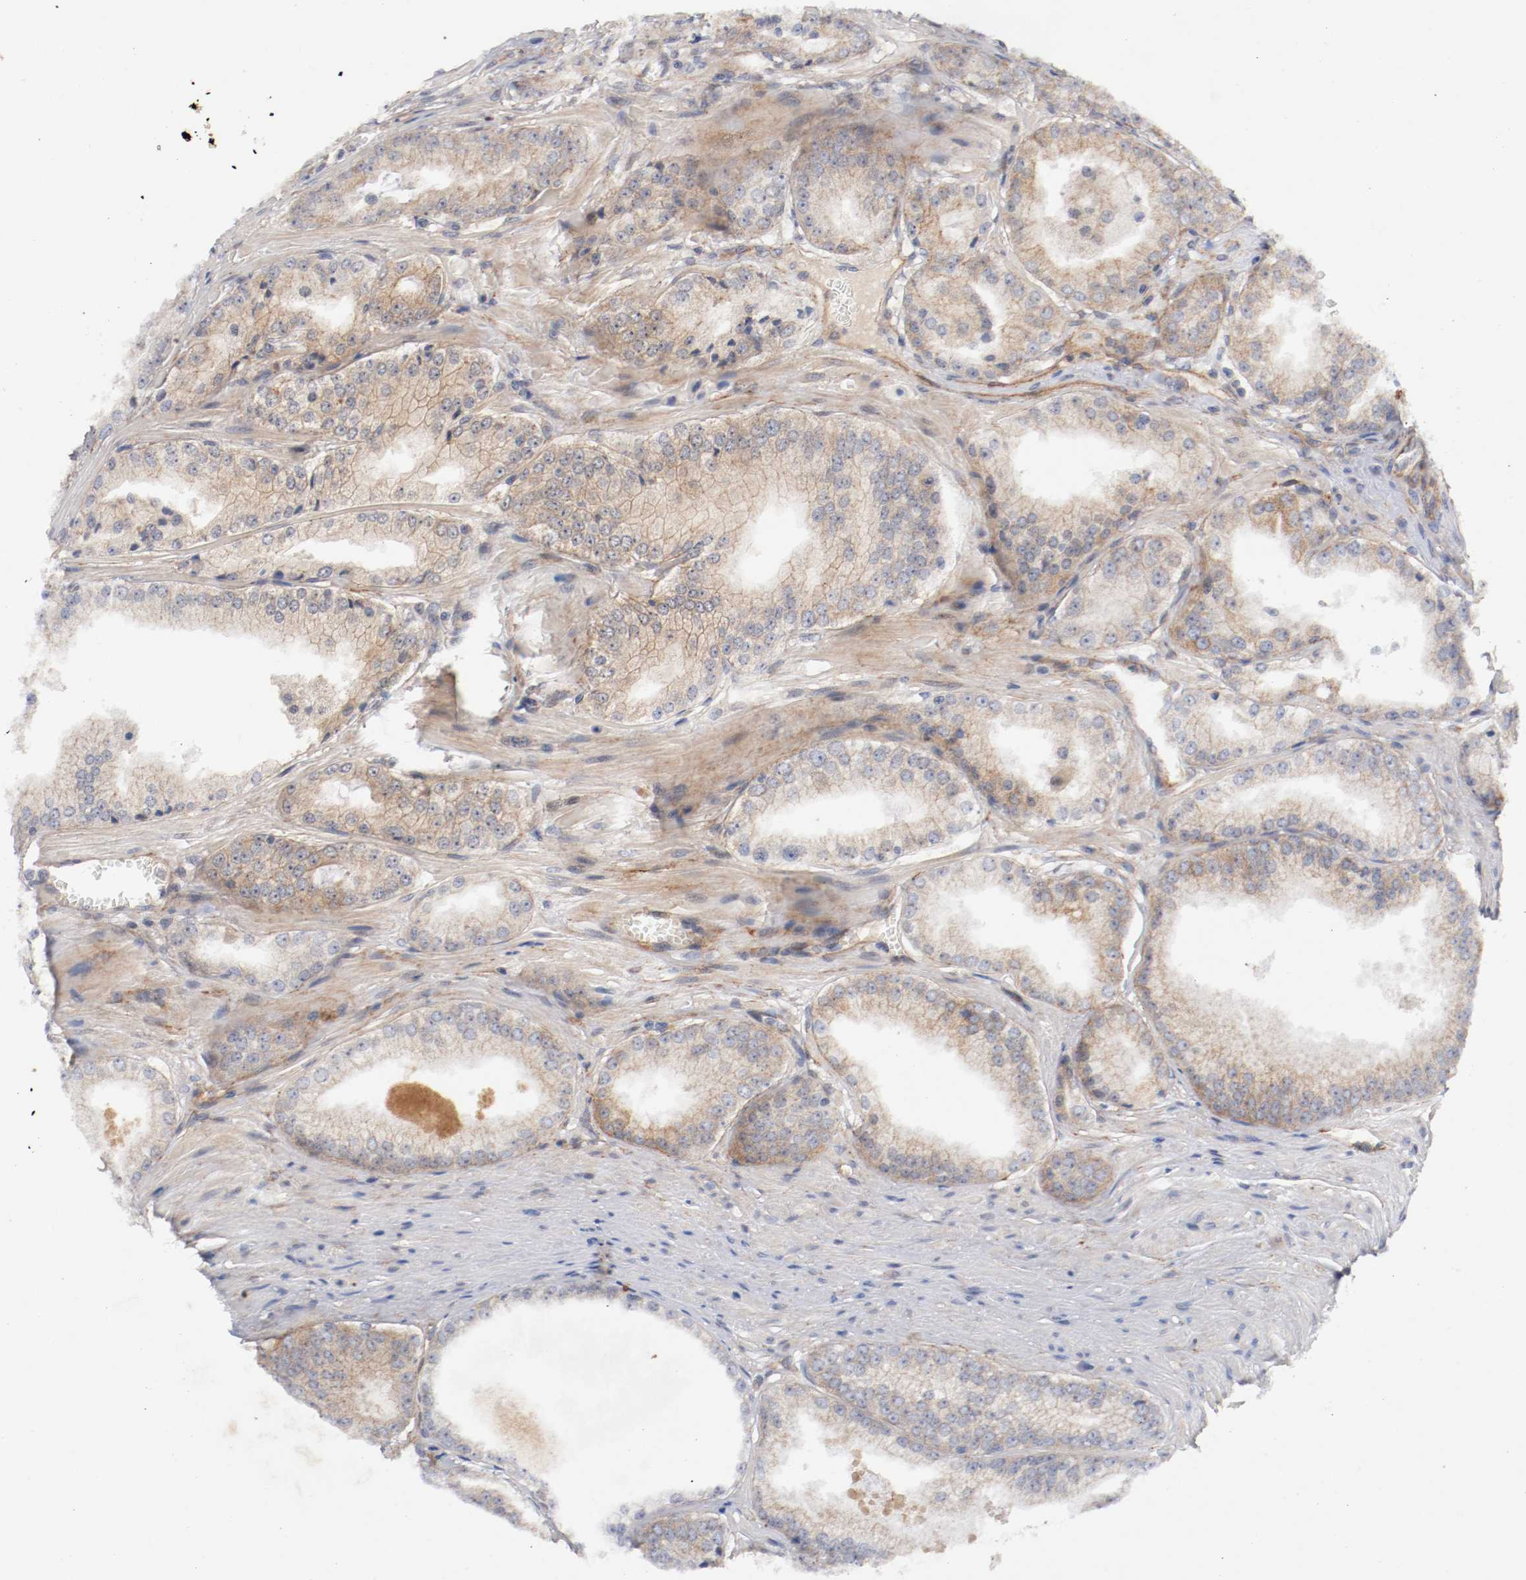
{"staining": {"intensity": "weak", "quantity": "25%-75%", "location": "cytoplasmic/membranous"}, "tissue": "prostate cancer", "cell_type": "Tumor cells", "image_type": "cancer", "snomed": [{"axis": "morphology", "description": "Adenocarcinoma, High grade"}, {"axis": "topography", "description": "Prostate"}], "caption": "Immunohistochemical staining of human prostate high-grade adenocarcinoma demonstrates weak cytoplasmic/membranous protein expression in about 25%-75% of tumor cells. (IHC, brightfield microscopy, high magnification).", "gene": "TYK2", "patient": {"sex": "male", "age": 61}}